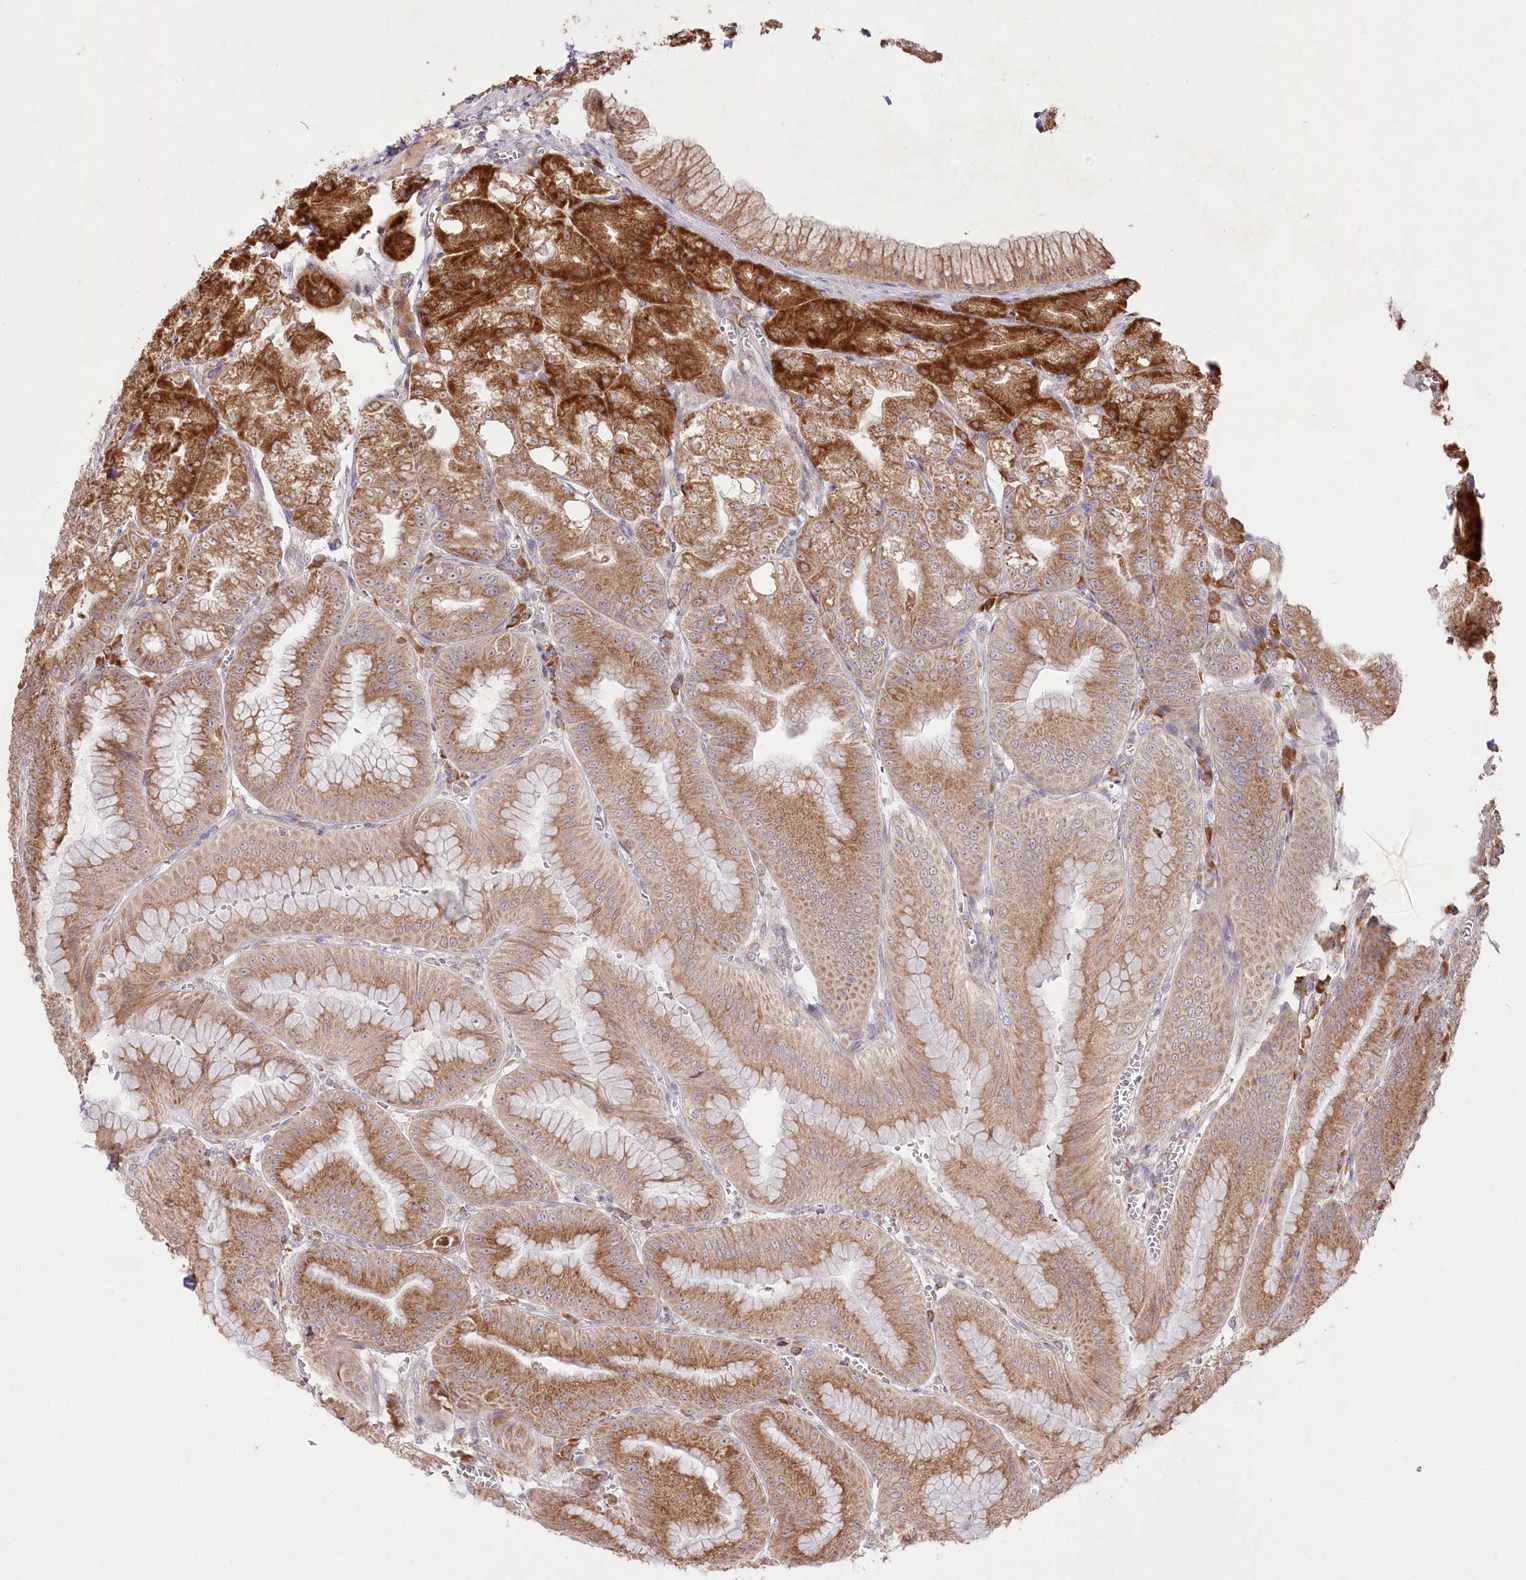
{"staining": {"intensity": "strong", "quantity": ">75%", "location": "cytoplasmic/membranous"}, "tissue": "stomach", "cell_type": "Glandular cells", "image_type": "normal", "snomed": [{"axis": "morphology", "description": "Normal tissue, NOS"}, {"axis": "topography", "description": "Stomach, upper"}, {"axis": "topography", "description": "Stomach, lower"}], "caption": "IHC histopathology image of unremarkable stomach stained for a protein (brown), which exhibits high levels of strong cytoplasmic/membranous expression in about >75% of glandular cells.", "gene": "STT3B", "patient": {"sex": "male", "age": 71}}